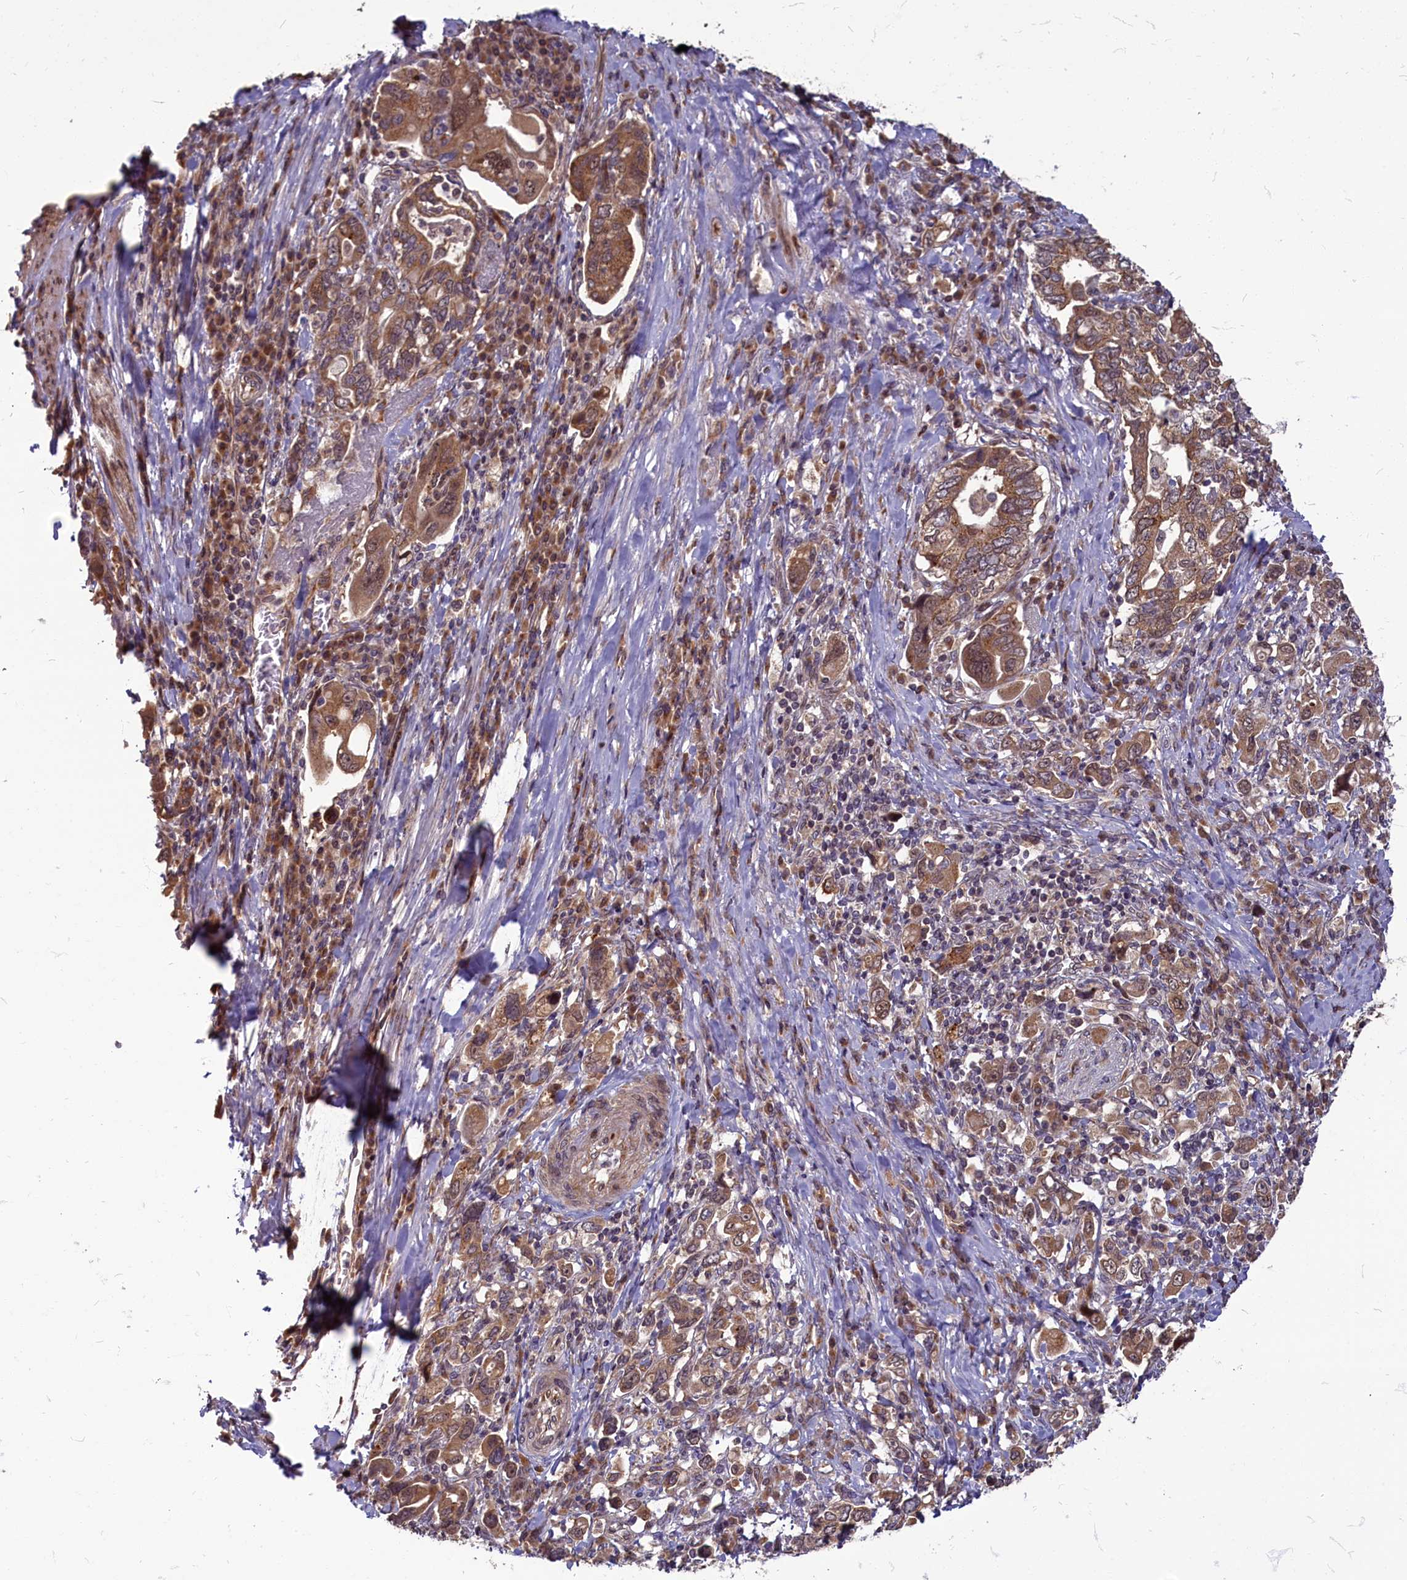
{"staining": {"intensity": "strong", "quantity": ">75%", "location": "cytoplasmic/membranous,nuclear"}, "tissue": "stomach cancer", "cell_type": "Tumor cells", "image_type": "cancer", "snomed": [{"axis": "morphology", "description": "Adenocarcinoma, NOS"}, {"axis": "topography", "description": "Stomach, upper"}, {"axis": "topography", "description": "Stomach"}], "caption": "Immunohistochemical staining of adenocarcinoma (stomach) exhibits strong cytoplasmic/membranous and nuclear protein positivity in approximately >75% of tumor cells.", "gene": "MYCBP", "patient": {"sex": "male", "age": 62}}